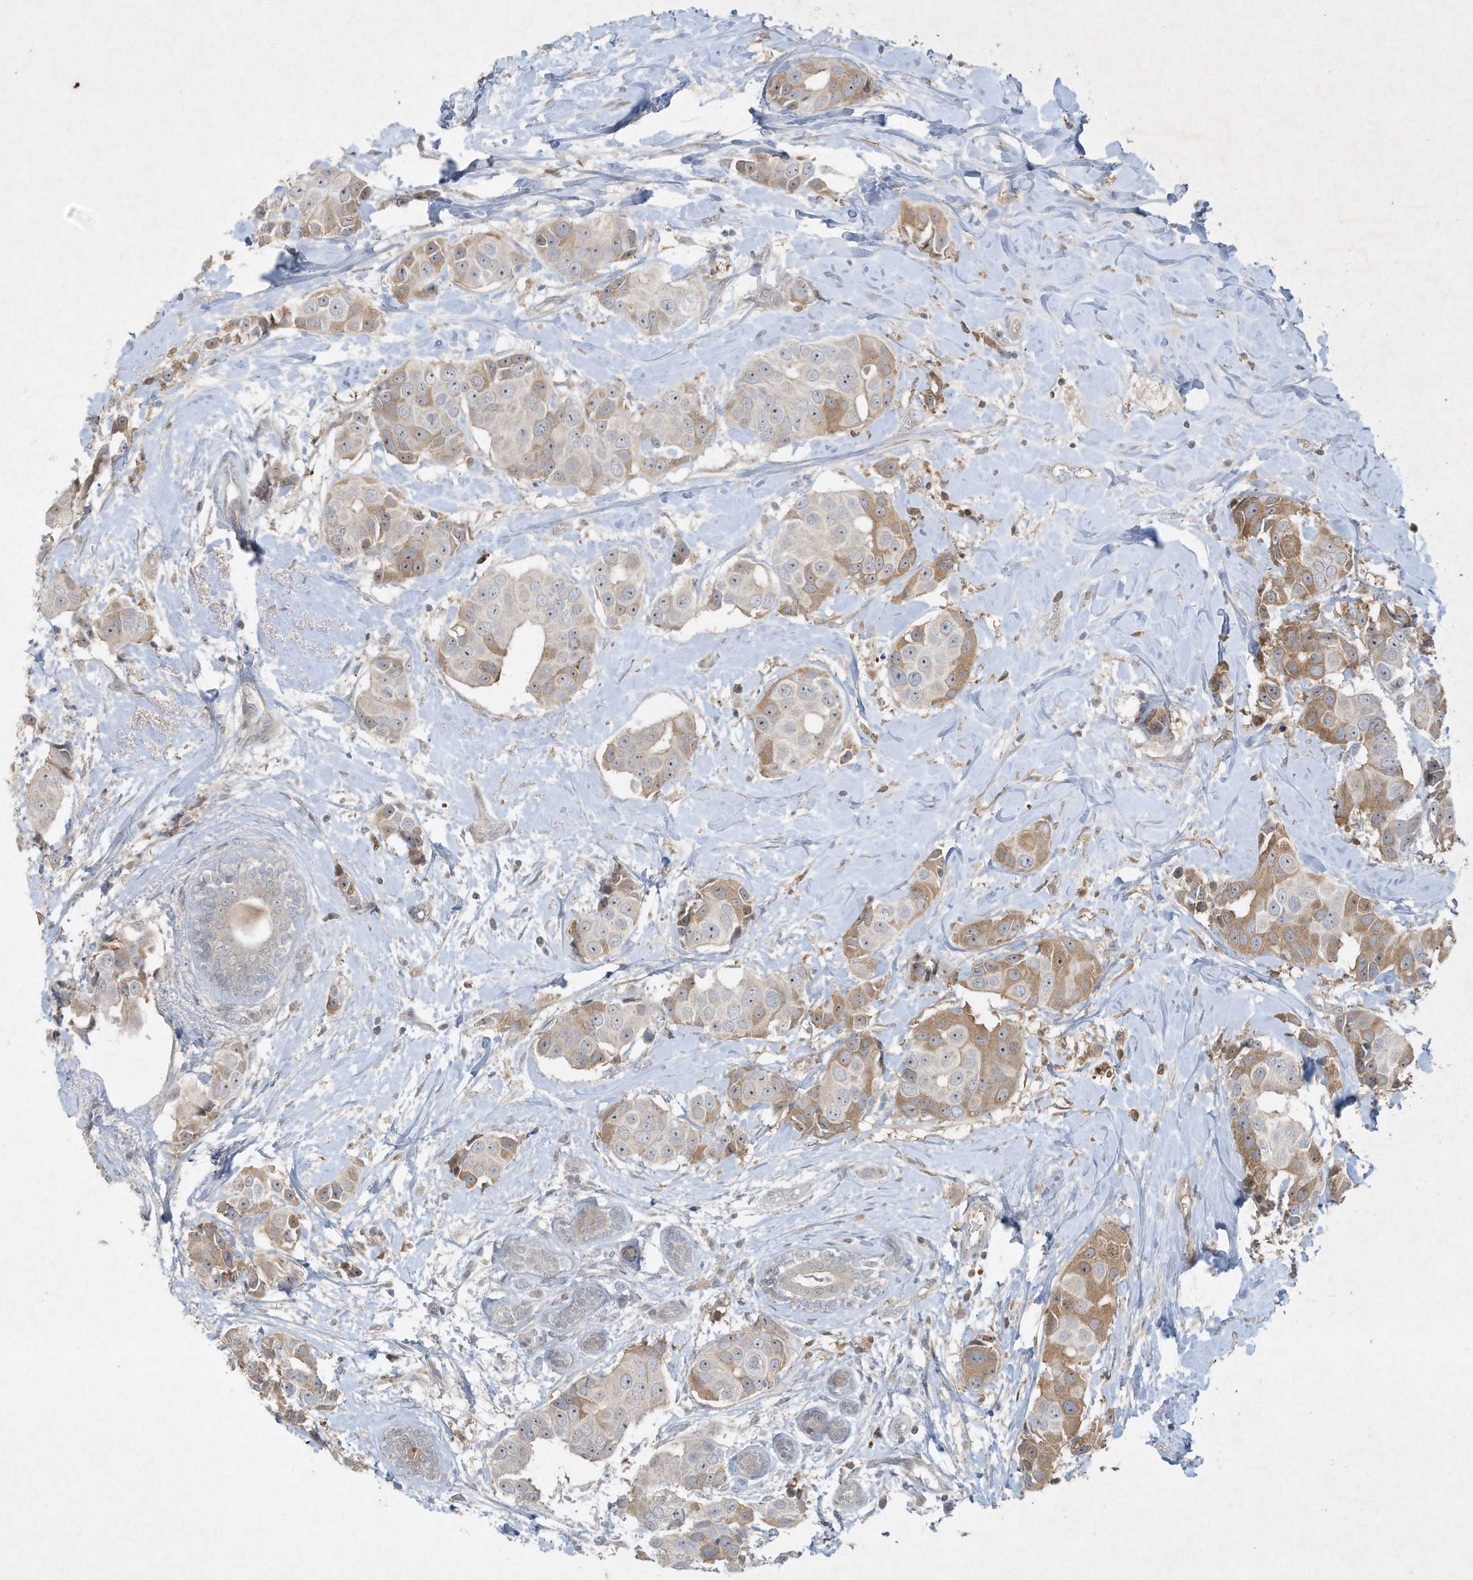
{"staining": {"intensity": "moderate", "quantity": "<25%", "location": "cytoplasmic/membranous"}, "tissue": "breast cancer", "cell_type": "Tumor cells", "image_type": "cancer", "snomed": [{"axis": "morphology", "description": "Normal tissue, NOS"}, {"axis": "morphology", "description": "Duct carcinoma"}, {"axis": "topography", "description": "Breast"}], "caption": "A brown stain labels moderate cytoplasmic/membranous expression of a protein in breast cancer (invasive ductal carcinoma) tumor cells.", "gene": "FETUB", "patient": {"sex": "female", "age": 39}}